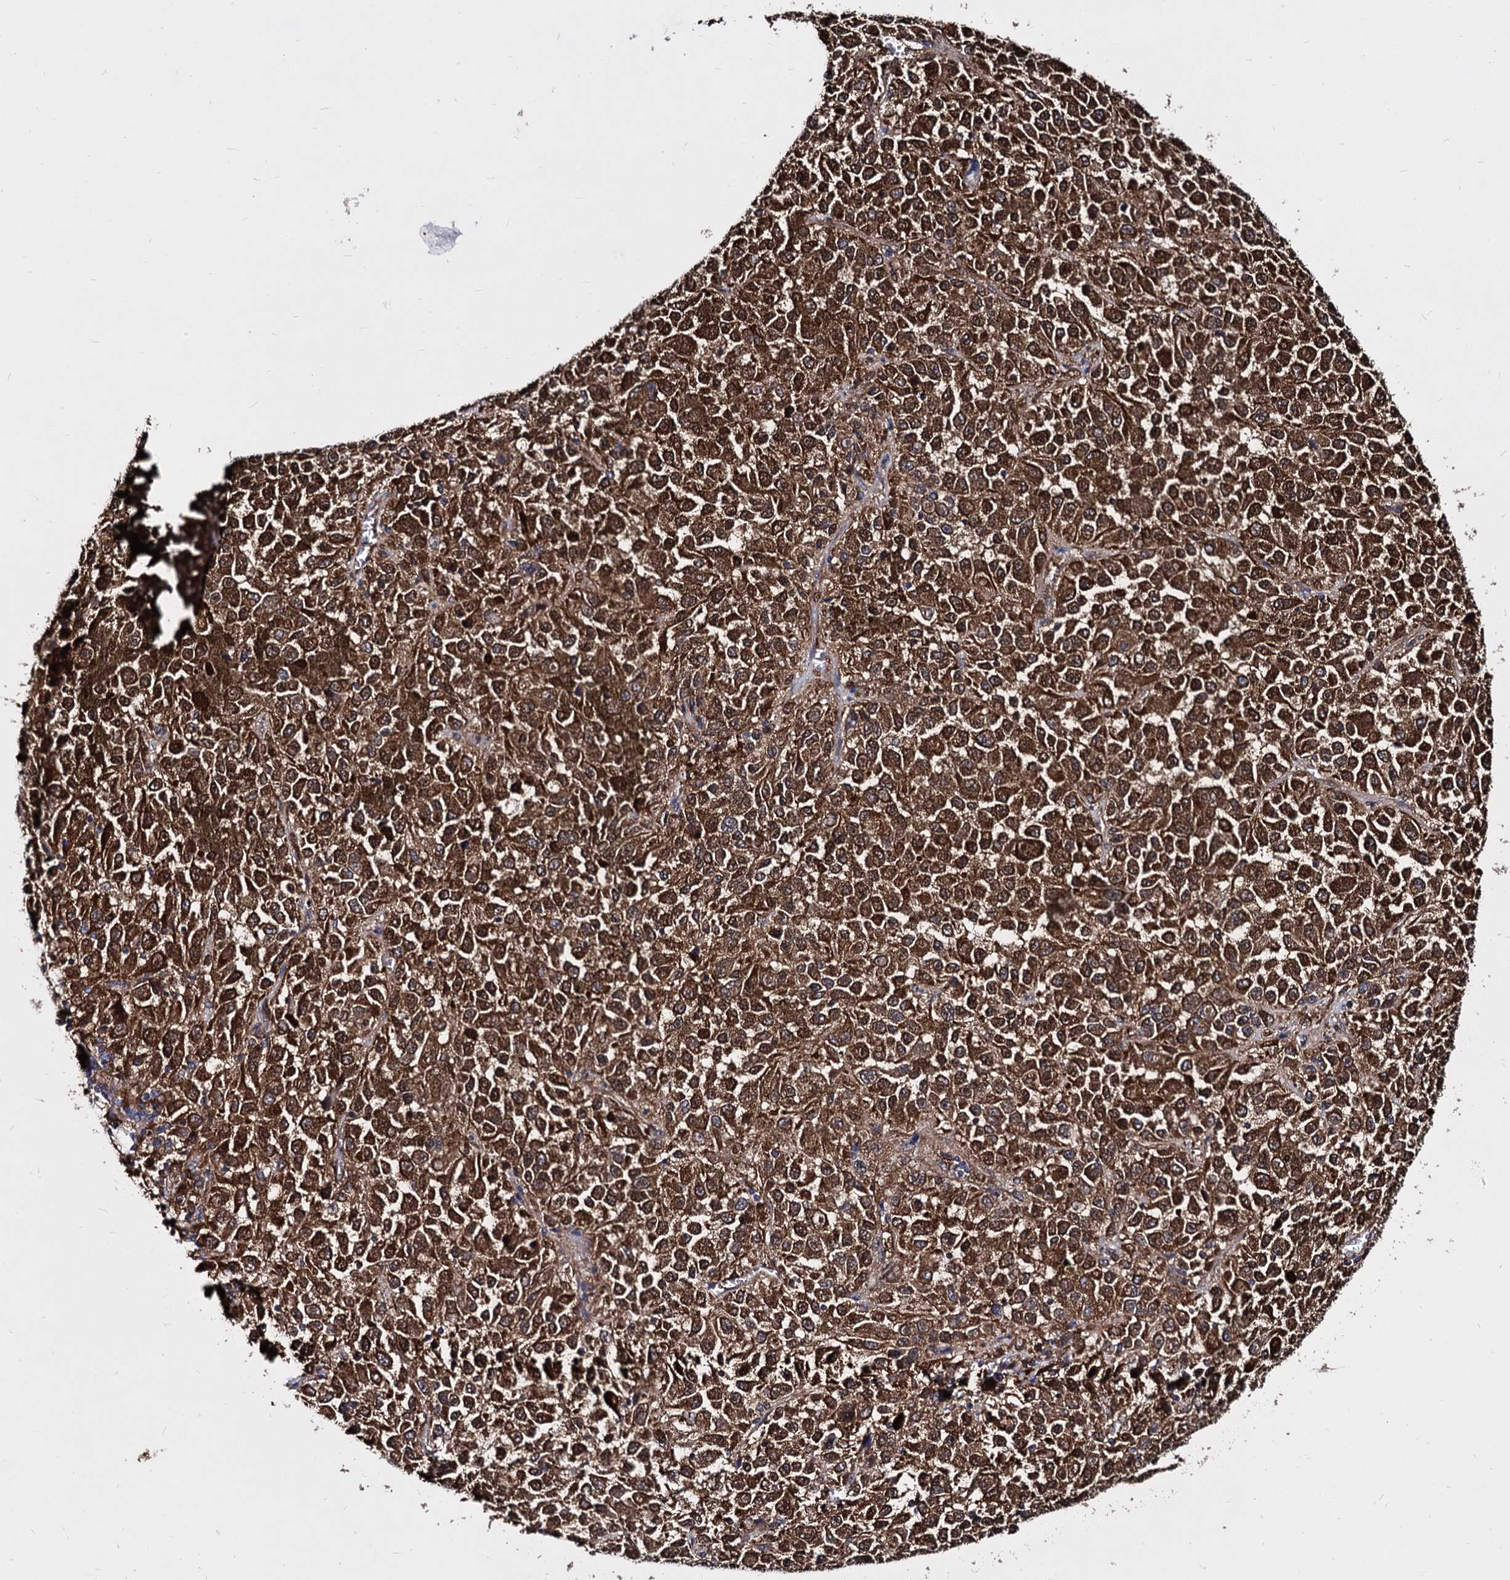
{"staining": {"intensity": "strong", "quantity": ">75%", "location": "cytoplasmic/membranous,nuclear"}, "tissue": "melanoma", "cell_type": "Tumor cells", "image_type": "cancer", "snomed": [{"axis": "morphology", "description": "Malignant melanoma, Metastatic site"}, {"axis": "topography", "description": "Lung"}], "caption": "Immunohistochemical staining of human melanoma exhibits strong cytoplasmic/membranous and nuclear protein positivity in approximately >75% of tumor cells.", "gene": "NME1", "patient": {"sex": "male", "age": 64}}